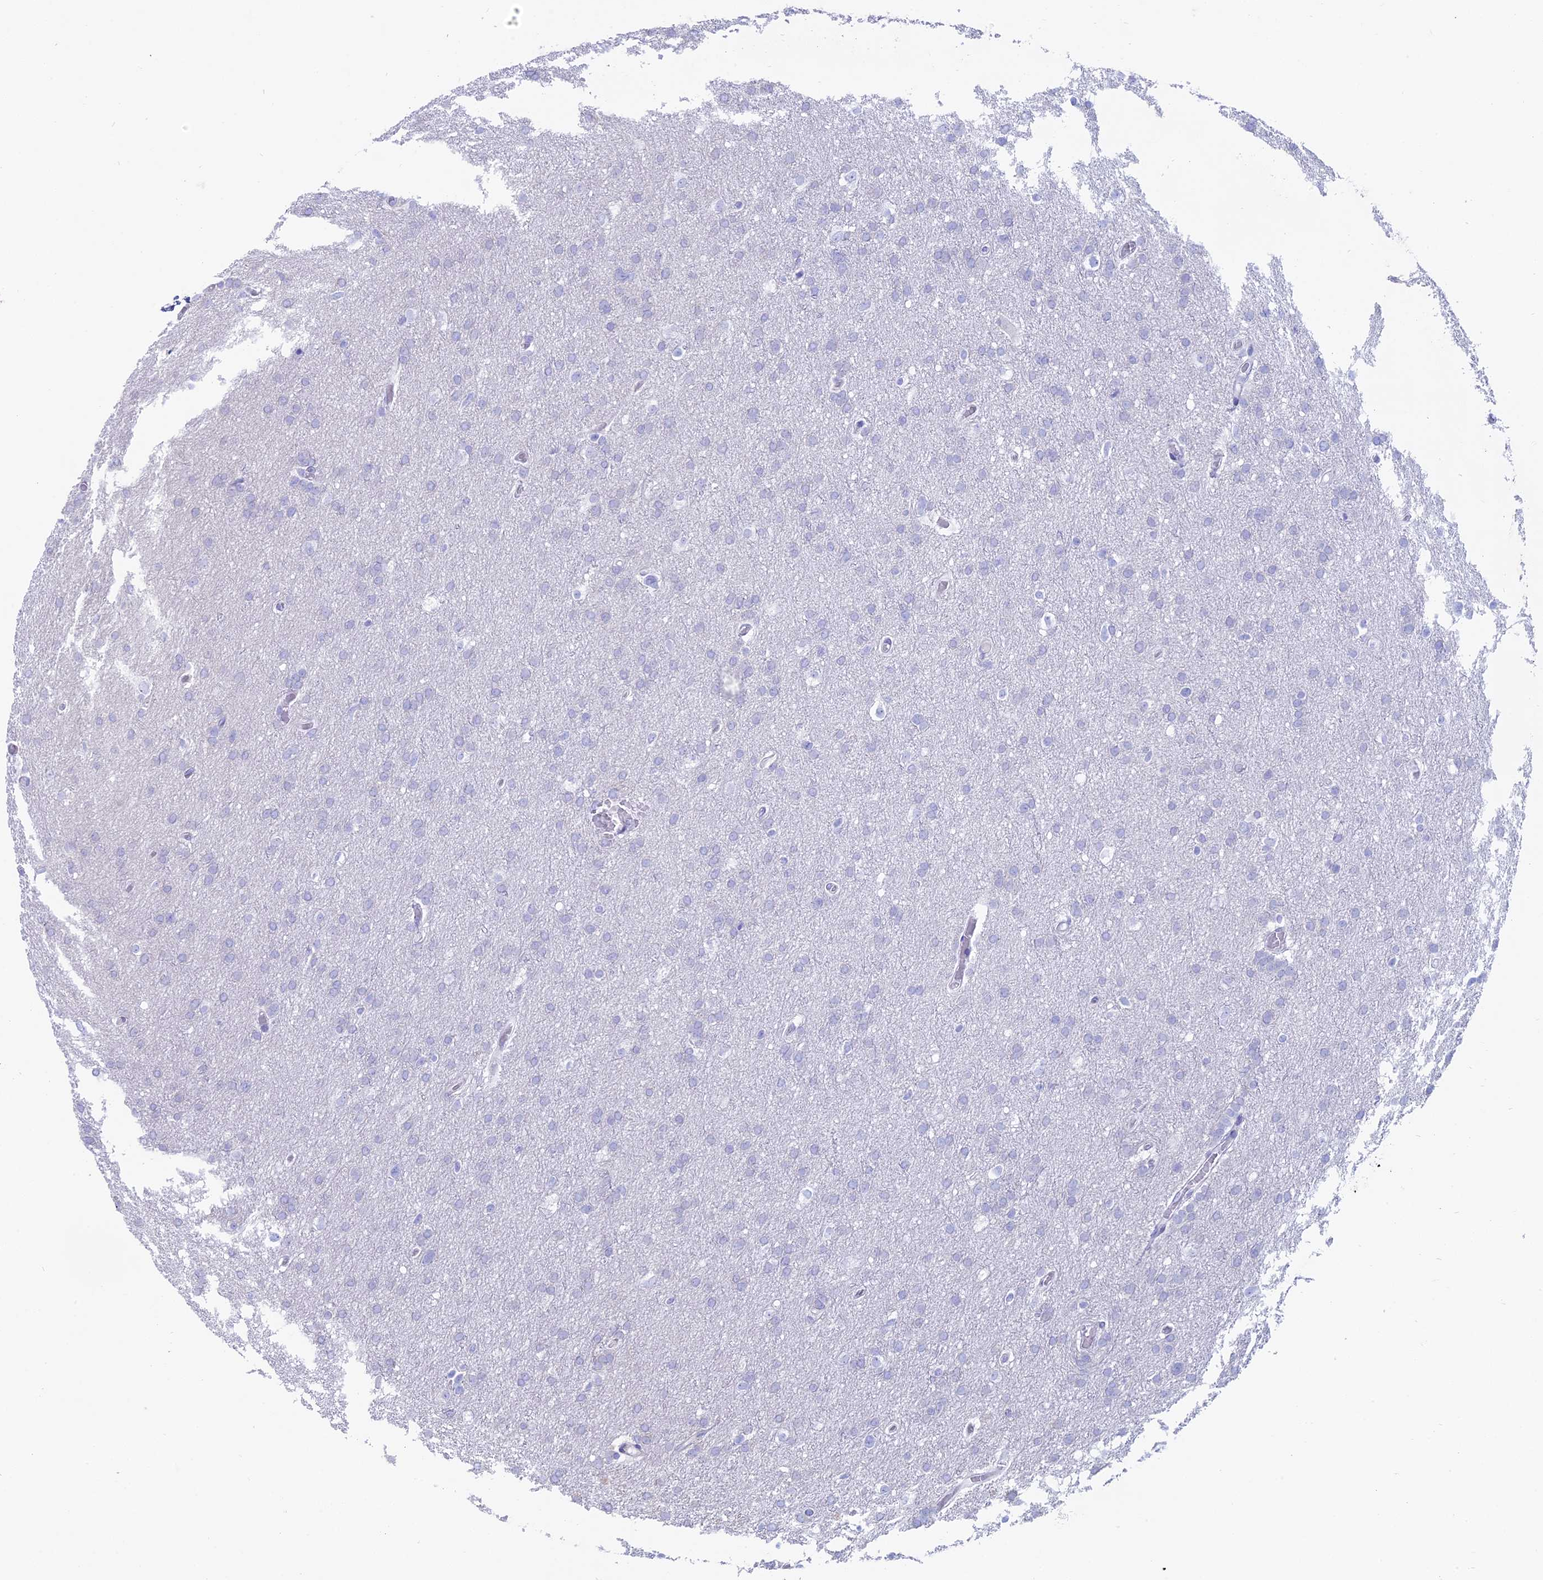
{"staining": {"intensity": "negative", "quantity": "none", "location": "none"}, "tissue": "glioma", "cell_type": "Tumor cells", "image_type": "cancer", "snomed": [{"axis": "morphology", "description": "Glioma, malignant, High grade"}, {"axis": "topography", "description": "Cerebral cortex"}], "caption": "Immunohistochemistry photomicrograph of neoplastic tissue: glioma stained with DAB exhibits no significant protein expression in tumor cells.", "gene": "OR2AE1", "patient": {"sex": "female", "age": 36}}